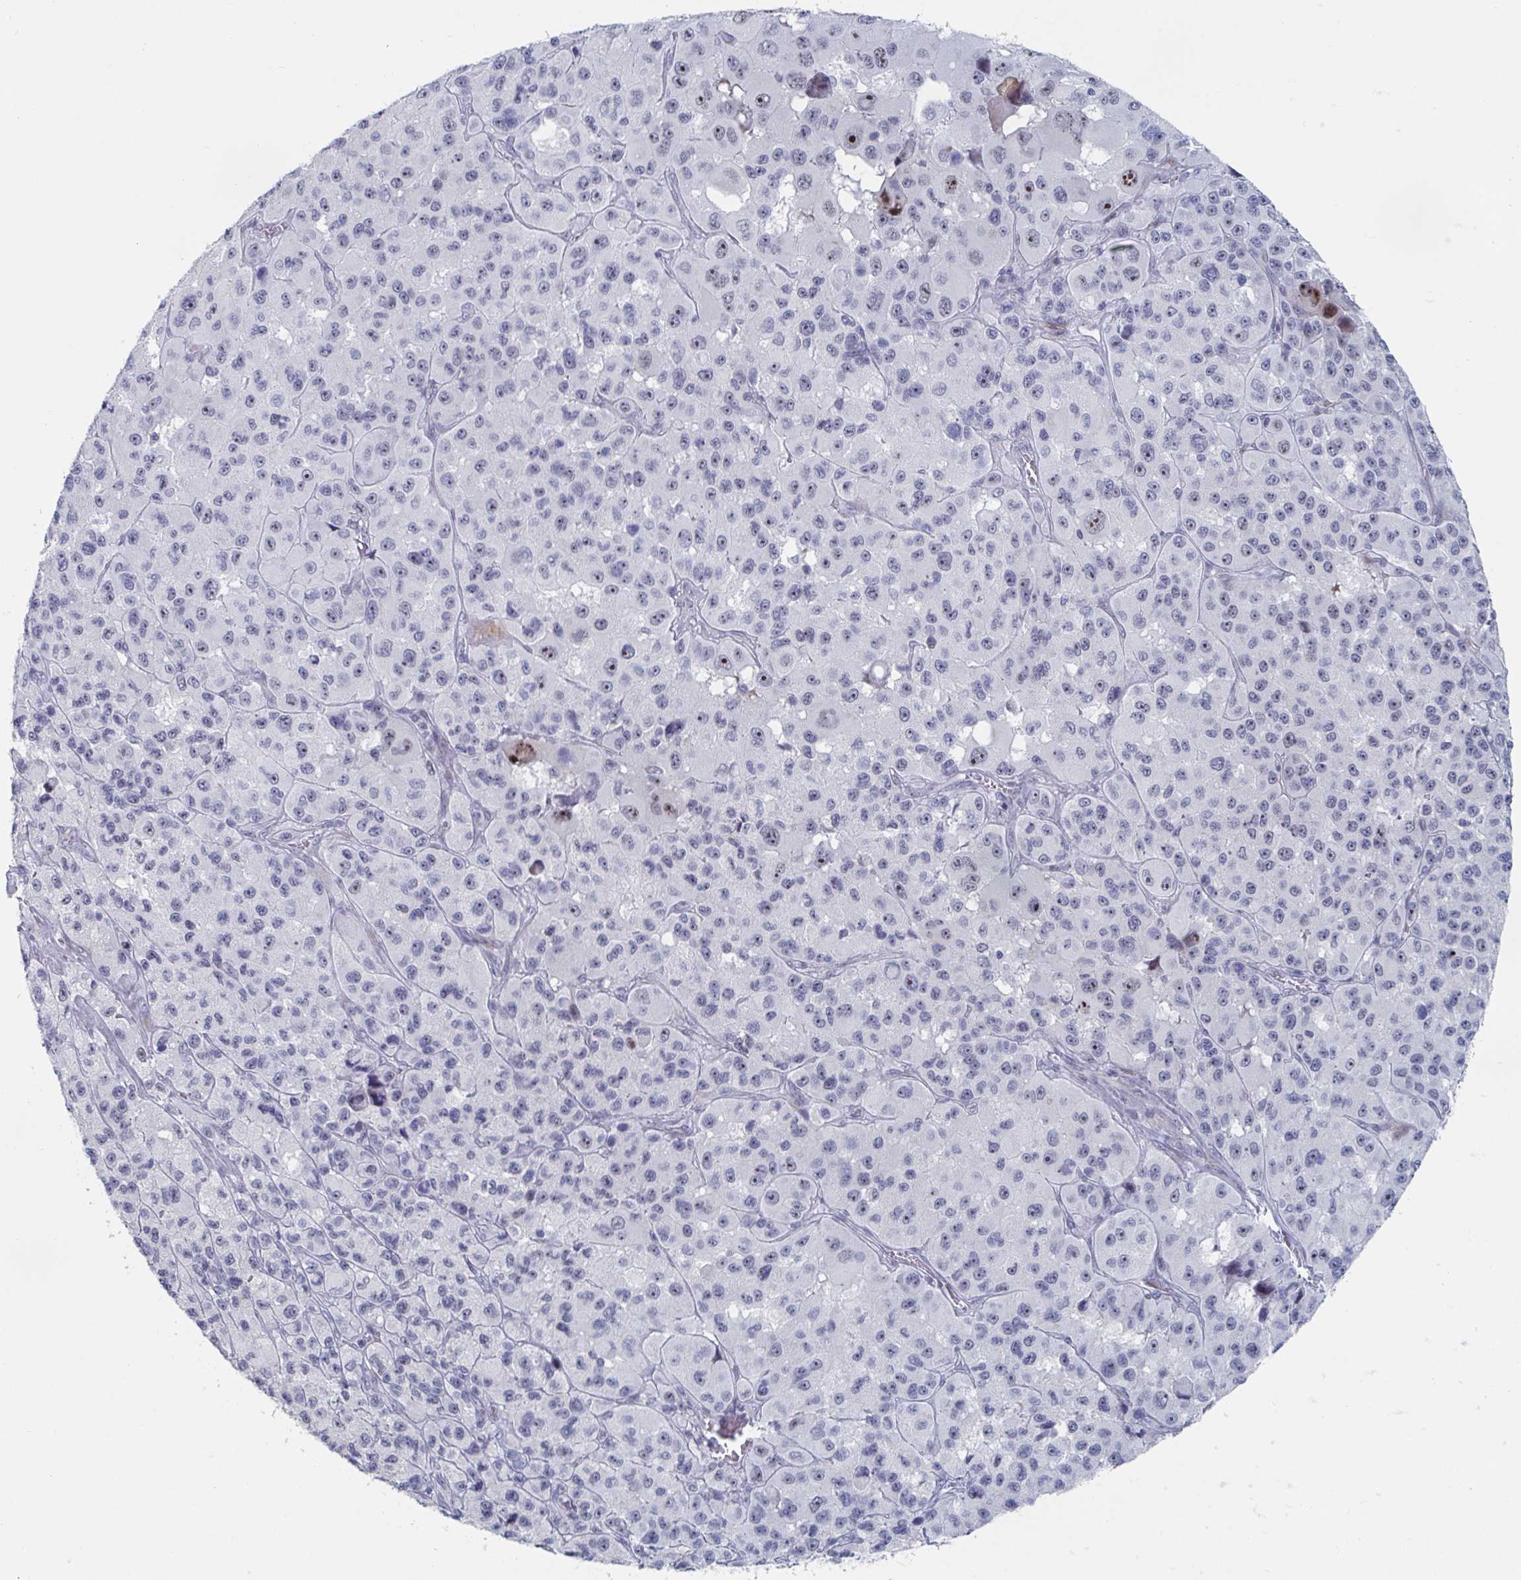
{"staining": {"intensity": "moderate", "quantity": "<25%", "location": "nuclear"}, "tissue": "melanoma", "cell_type": "Tumor cells", "image_type": "cancer", "snomed": [{"axis": "morphology", "description": "Malignant melanoma, Metastatic site"}, {"axis": "topography", "description": "Lymph node"}], "caption": "Protein staining demonstrates moderate nuclear staining in about <25% of tumor cells in melanoma. (DAB (3,3'-diaminobenzidine) IHC with brightfield microscopy, high magnification).", "gene": "NR1H2", "patient": {"sex": "female", "age": 65}}